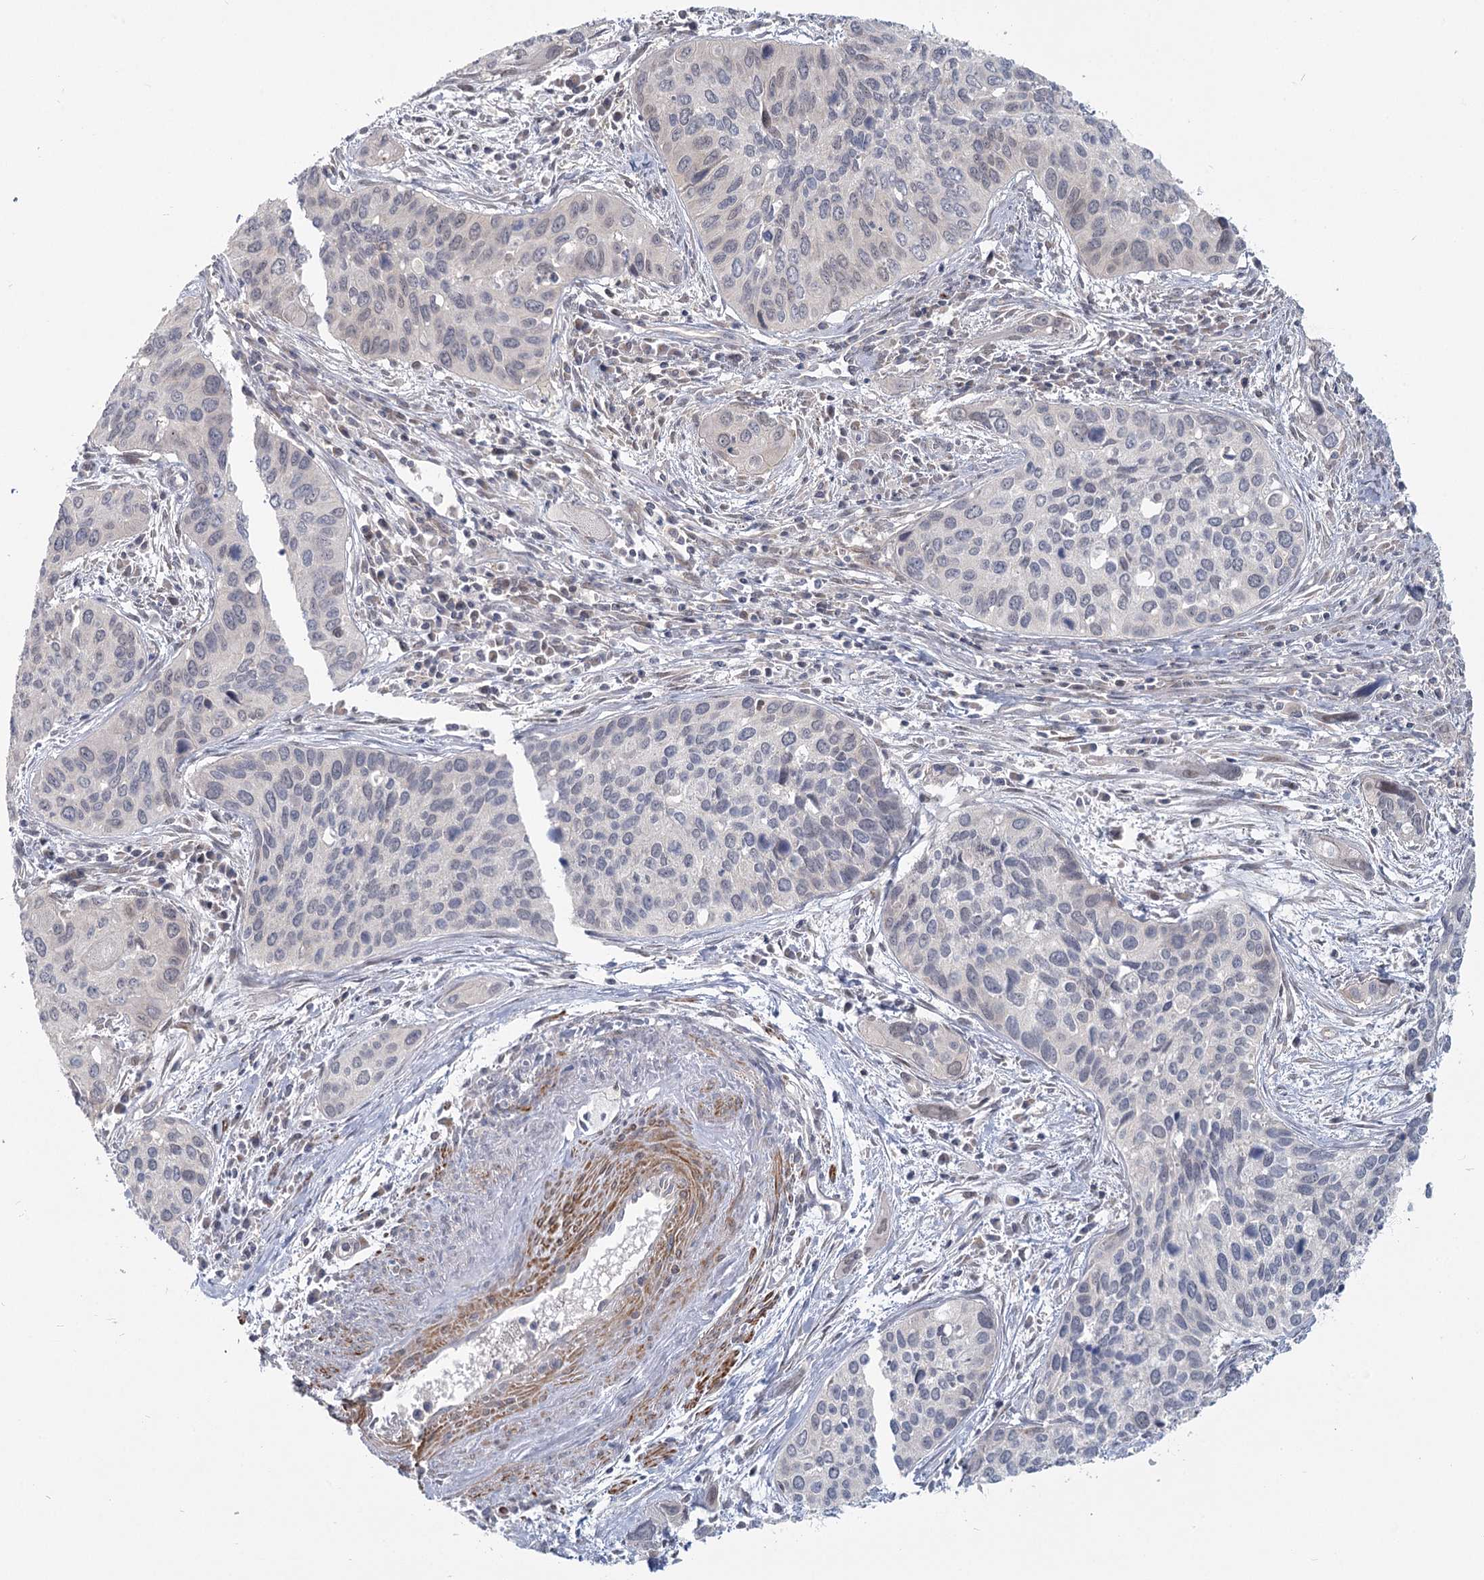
{"staining": {"intensity": "negative", "quantity": "none", "location": "none"}, "tissue": "cervical cancer", "cell_type": "Tumor cells", "image_type": "cancer", "snomed": [{"axis": "morphology", "description": "Squamous cell carcinoma, NOS"}, {"axis": "topography", "description": "Cervix"}], "caption": "Immunohistochemistry (IHC) of squamous cell carcinoma (cervical) demonstrates no positivity in tumor cells.", "gene": "USP11", "patient": {"sex": "female", "age": 55}}